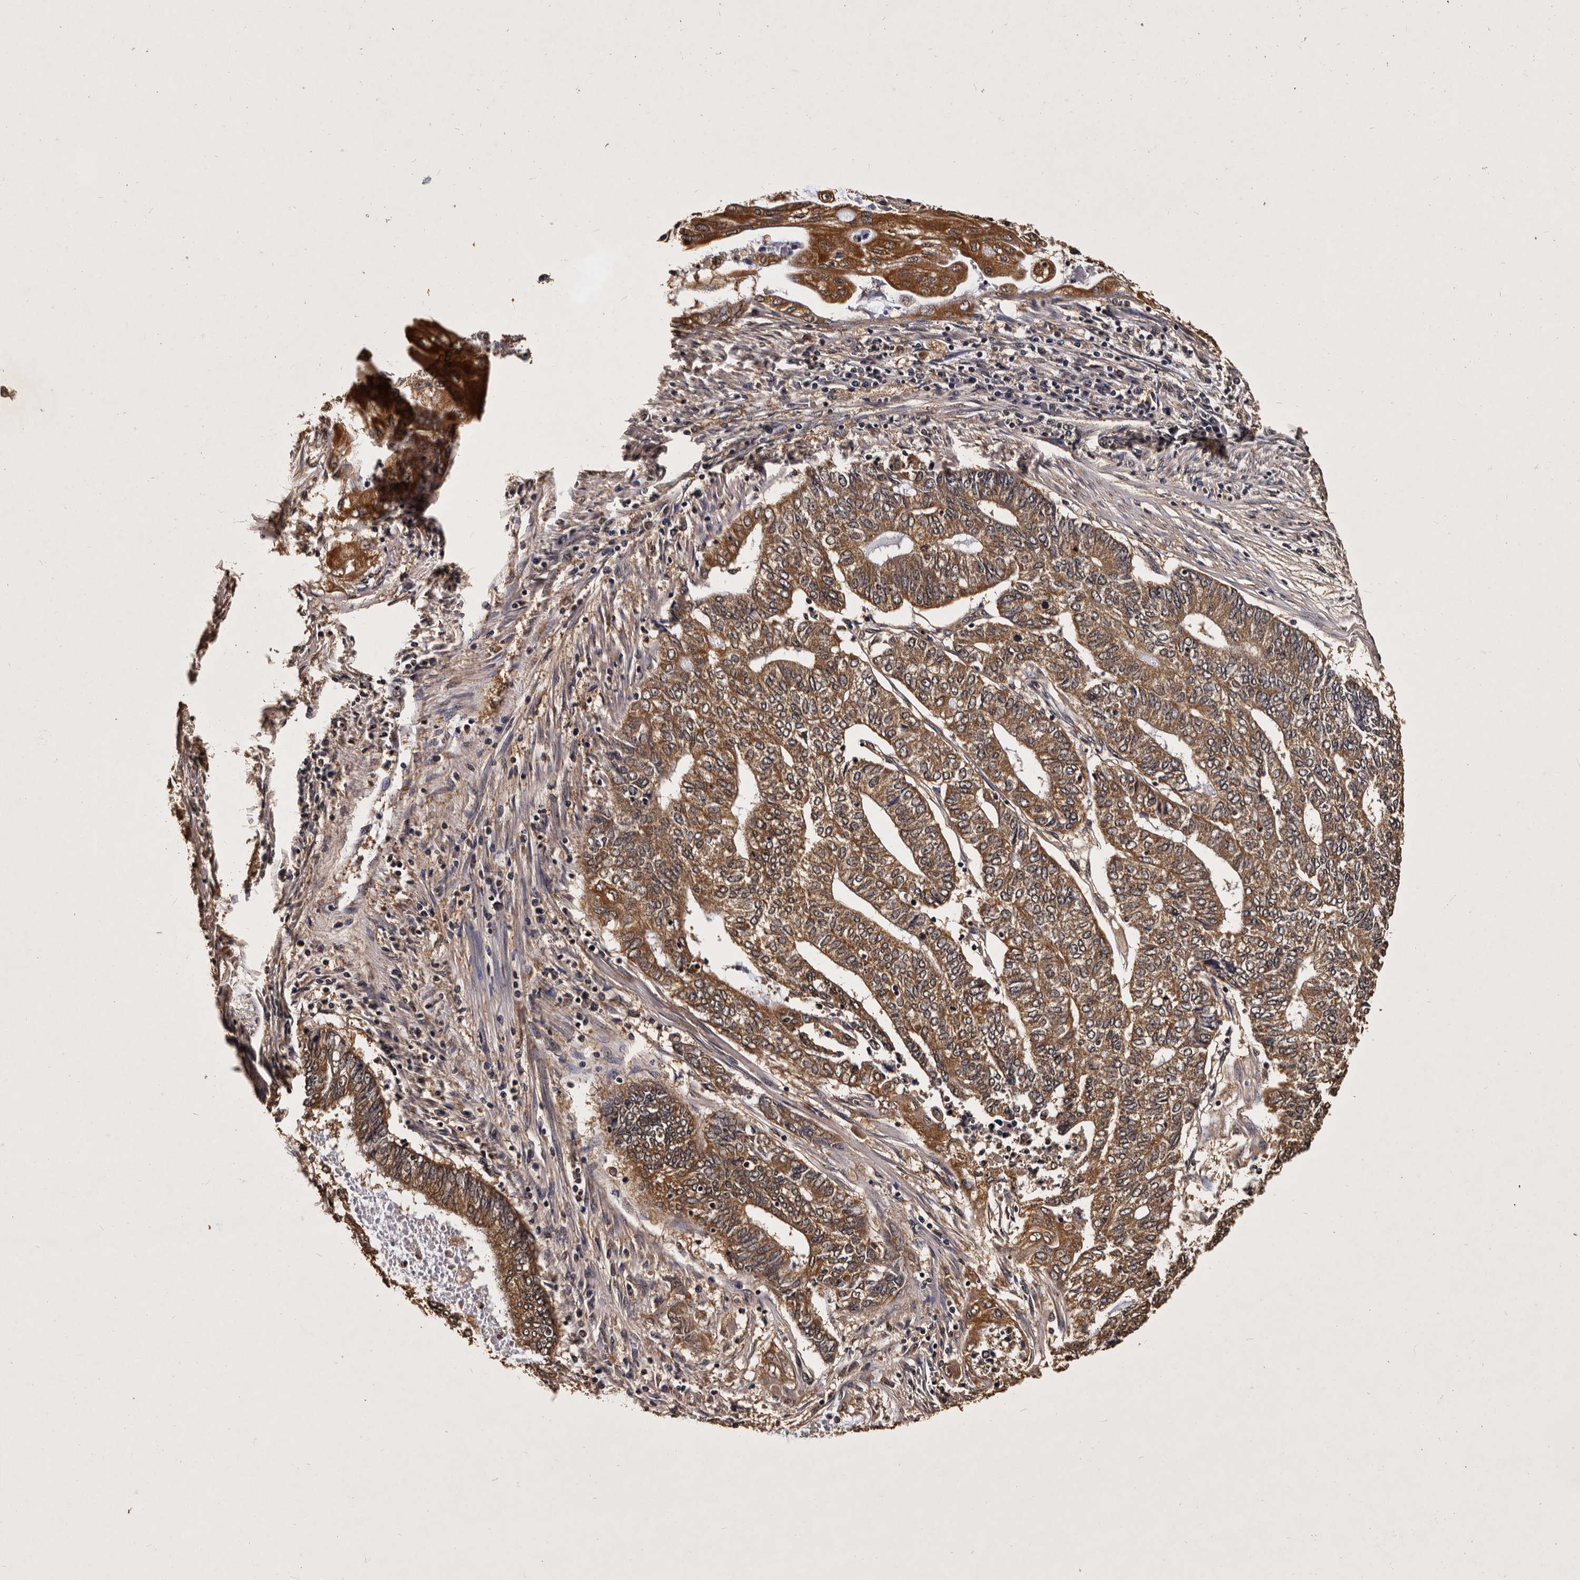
{"staining": {"intensity": "strong", "quantity": ">75%", "location": "cytoplasmic/membranous"}, "tissue": "endometrial cancer", "cell_type": "Tumor cells", "image_type": "cancer", "snomed": [{"axis": "morphology", "description": "Adenocarcinoma, NOS"}, {"axis": "topography", "description": "Uterus"}, {"axis": "topography", "description": "Endometrium"}], "caption": "The image exhibits immunohistochemical staining of endometrial cancer. There is strong cytoplasmic/membranous staining is appreciated in about >75% of tumor cells. Using DAB (brown) and hematoxylin (blue) stains, captured at high magnification using brightfield microscopy.", "gene": "PARS2", "patient": {"sex": "female", "age": 70}}